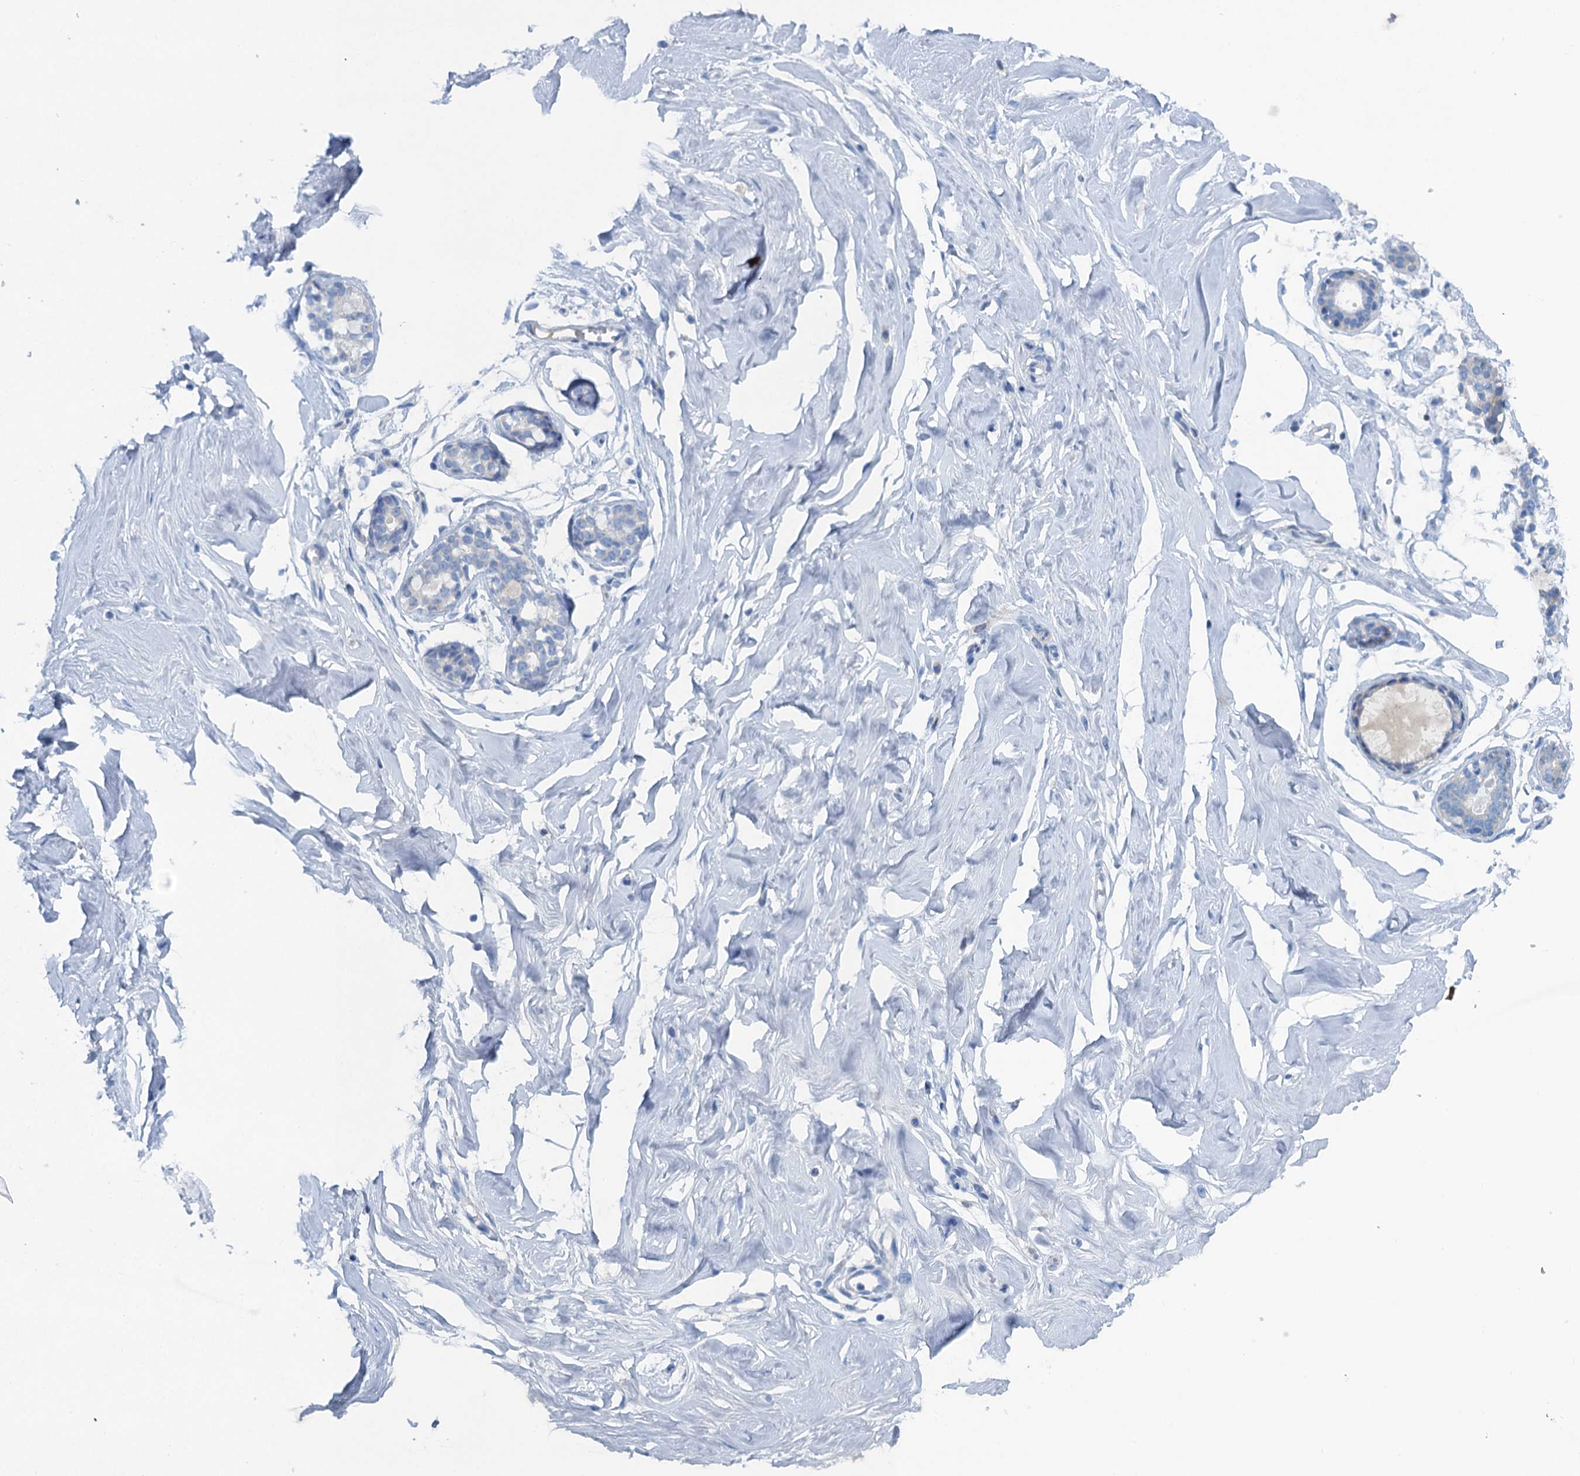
{"staining": {"intensity": "negative", "quantity": "none", "location": "none"}, "tissue": "breast", "cell_type": "Adipocytes", "image_type": "normal", "snomed": [{"axis": "morphology", "description": "Normal tissue, NOS"}, {"axis": "morphology", "description": "Adenoma, NOS"}, {"axis": "topography", "description": "Breast"}], "caption": "IHC histopathology image of benign breast: human breast stained with DAB (3,3'-diaminobenzidine) exhibits no significant protein staining in adipocytes. Nuclei are stained in blue.", "gene": "MYADML2", "patient": {"sex": "female", "age": 23}}